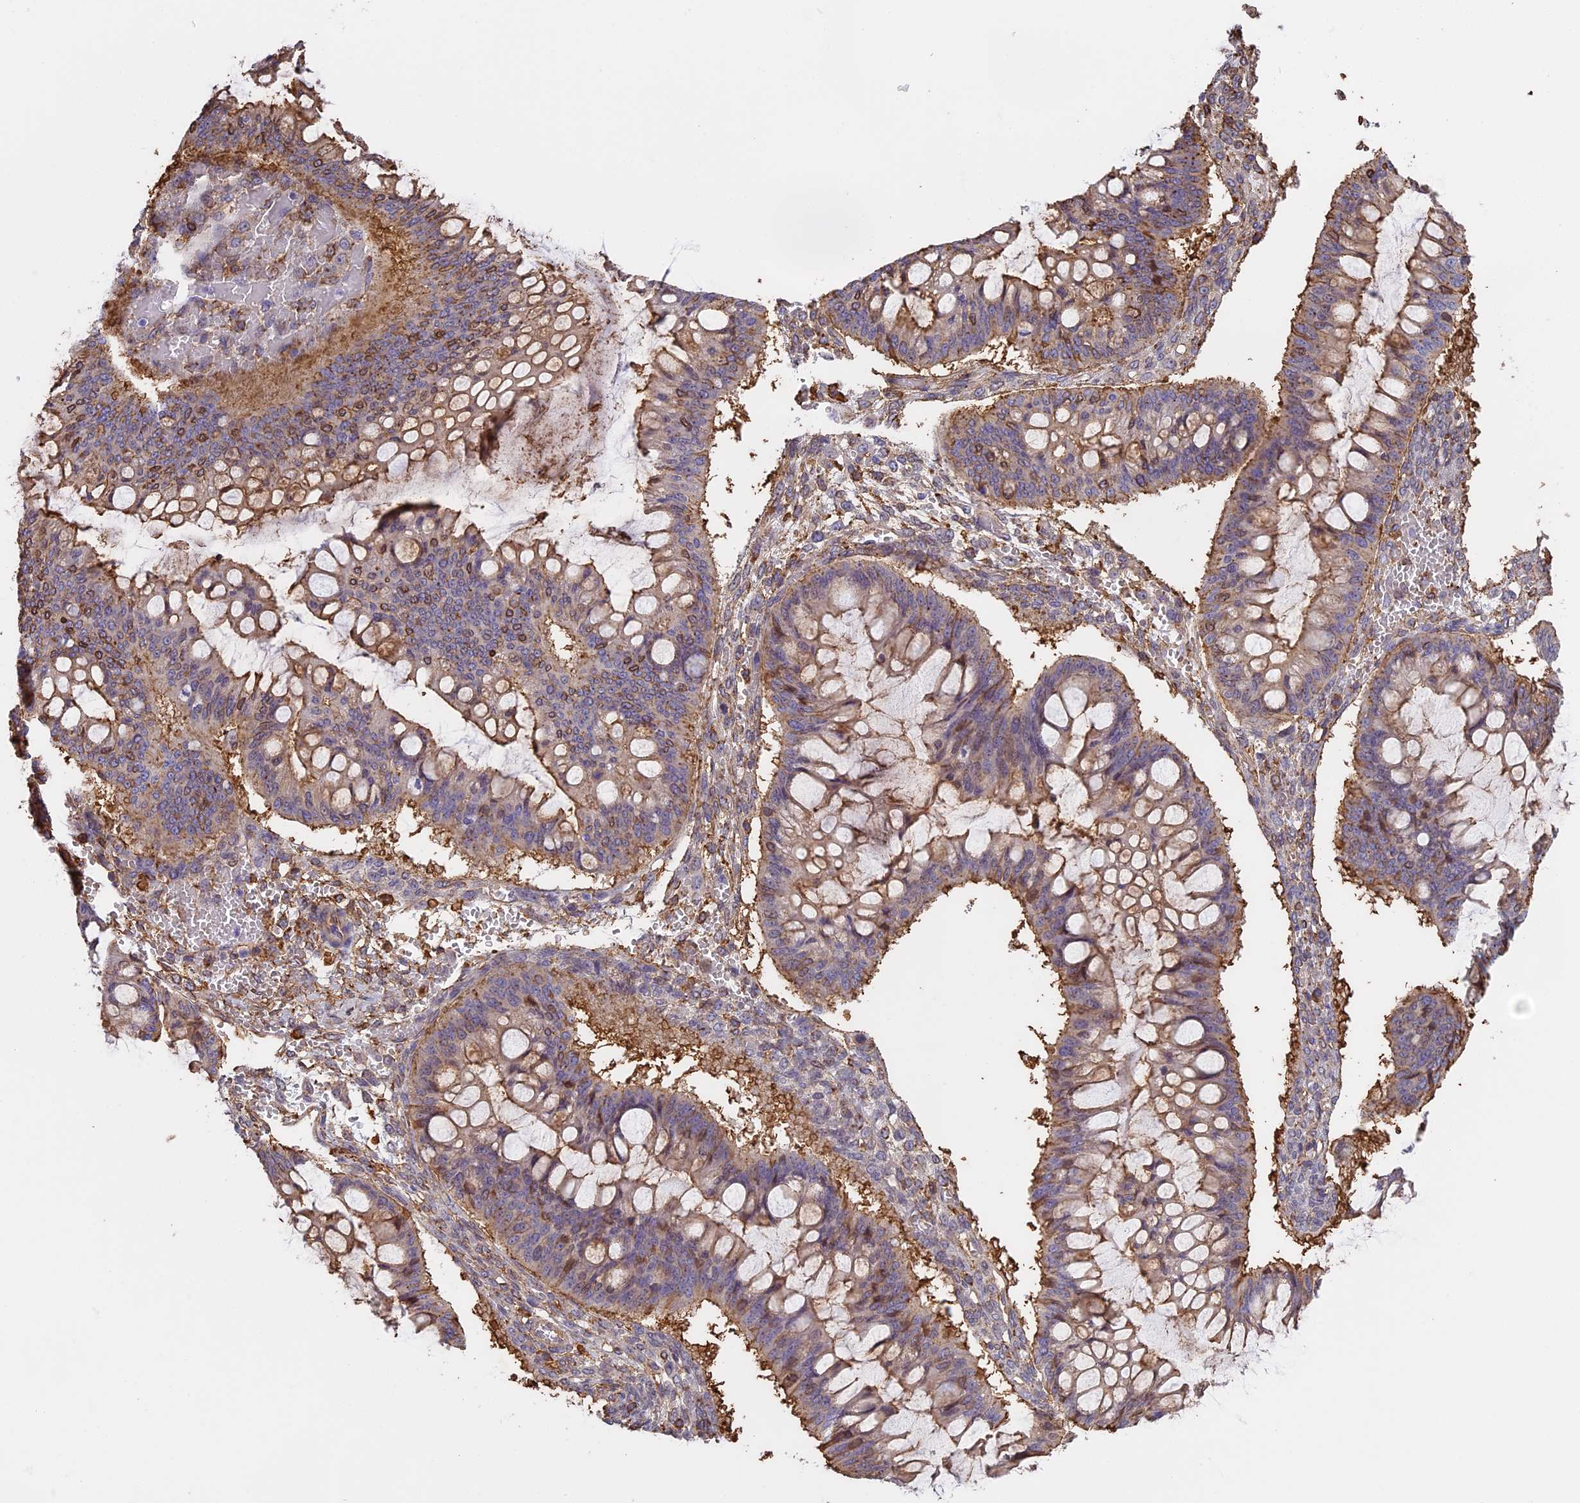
{"staining": {"intensity": "weak", "quantity": "25%-75%", "location": "cytoplasmic/membranous"}, "tissue": "ovarian cancer", "cell_type": "Tumor cells", "image_type": "cancer", "snomed": [{"axis": "morphology", "description": "Cystadenocarcinoma, mucinous, NOS"}, {"axis": "topography", "description": "Ovary"}], "caption": "Human ovarian cancer (mucinous cystadenocarcinoma) stained for a protein (brown) reveals weak cytoplasmic/membranous positive positivity in about 25%-75% of tumor cells.", "gene": "TMEM255B", "patient": {"sex": "female", "age": 73}}